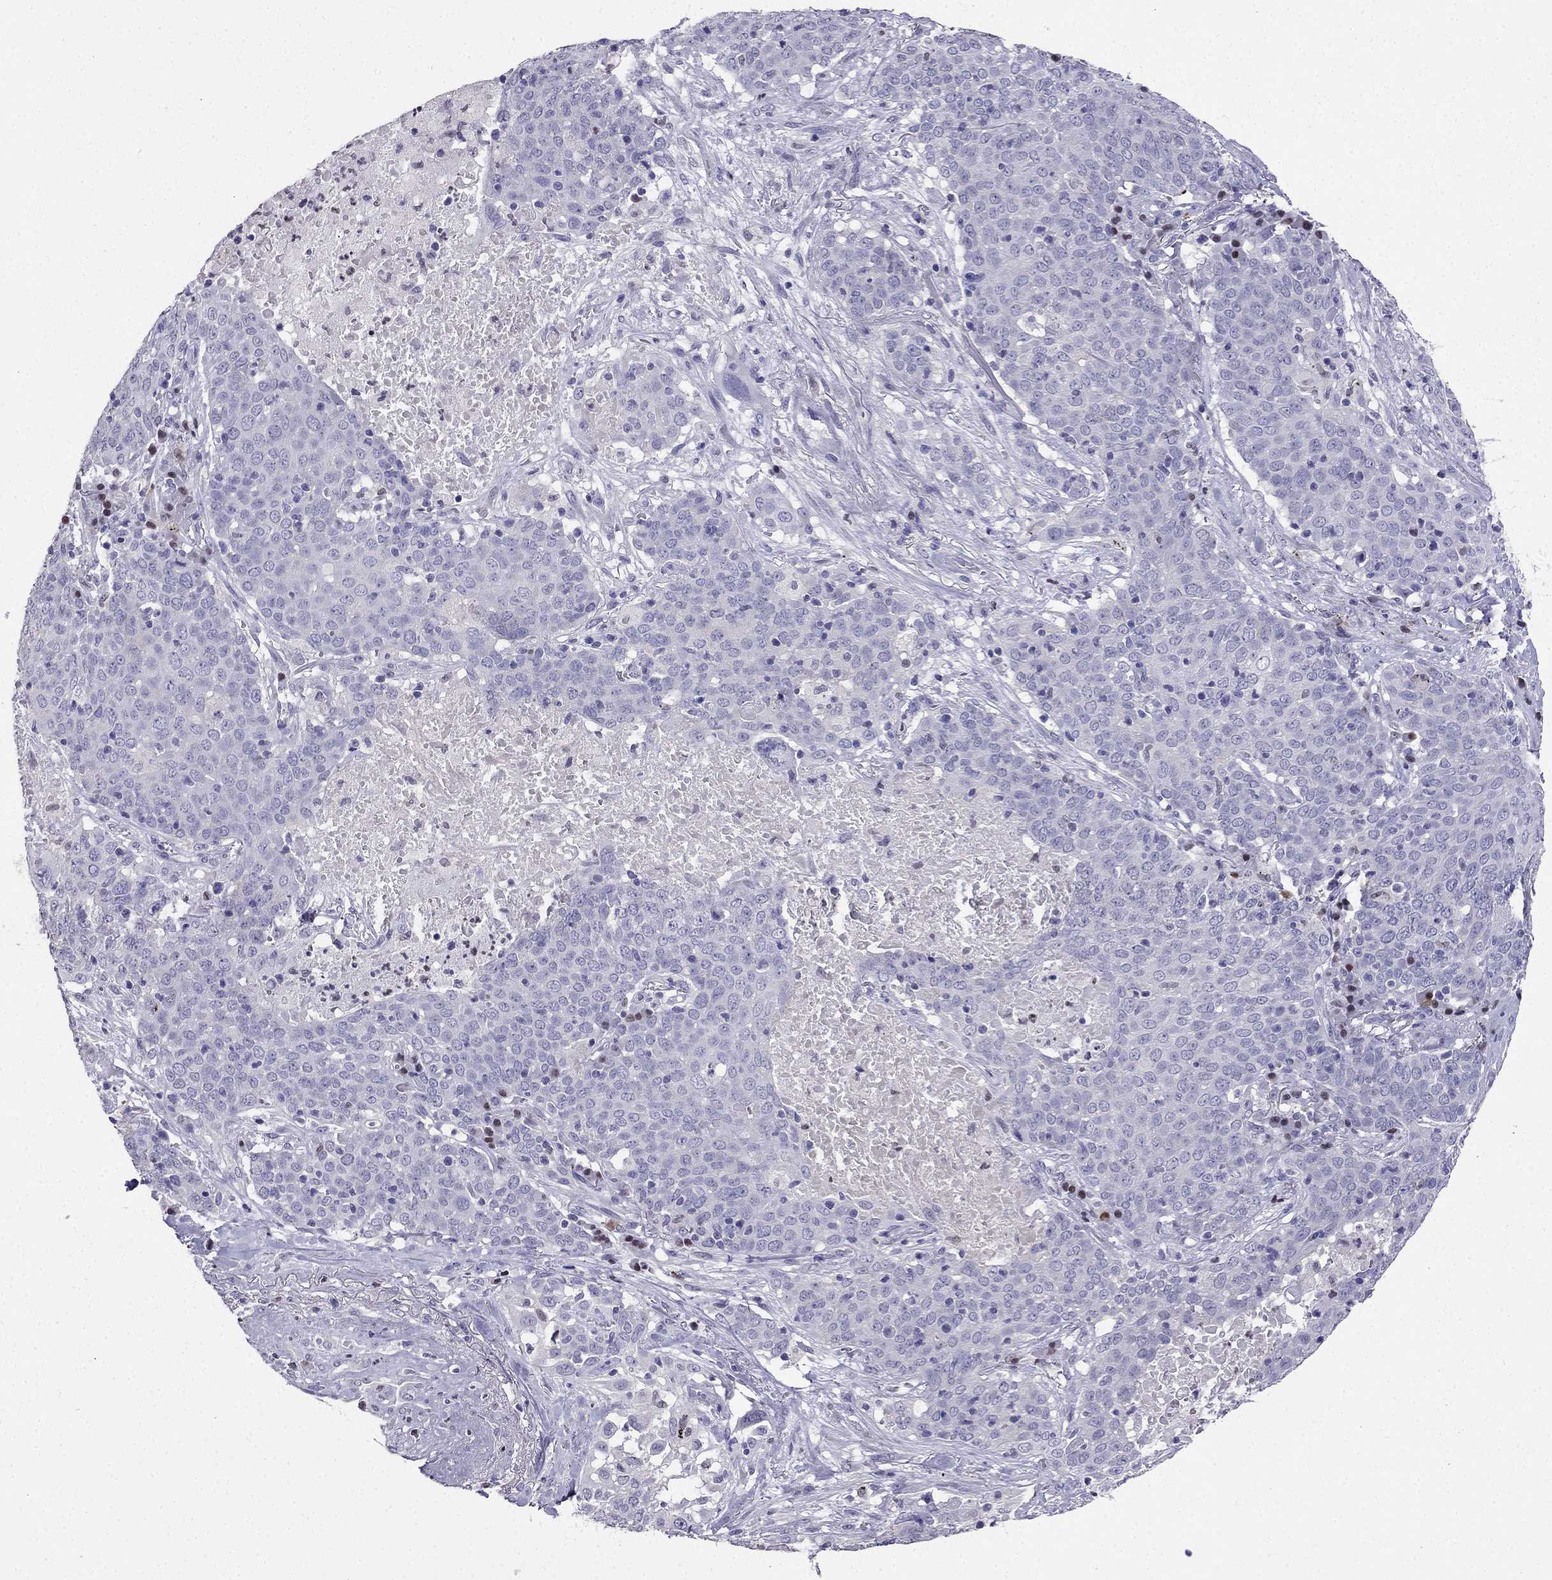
{"staining": {"intensity": "negative", "quantity": "none", "location": "none"}, "tissue": "lung cancer", "cell_type": "Tumor cells", "image_type": "cancer", "snomed": [{"axis": "morphology", "description": "Squamous cell carcinoma, NOS"}, {"axis": "topography", "description": "Lung"}], "caption": "Lung cancer was stained to show a protein in brown. There is no significant staining in tumor cells. Nuclei are stained in blue.", "gene": "ARID3A", "patient": {"sex": "male", "age": 82}}